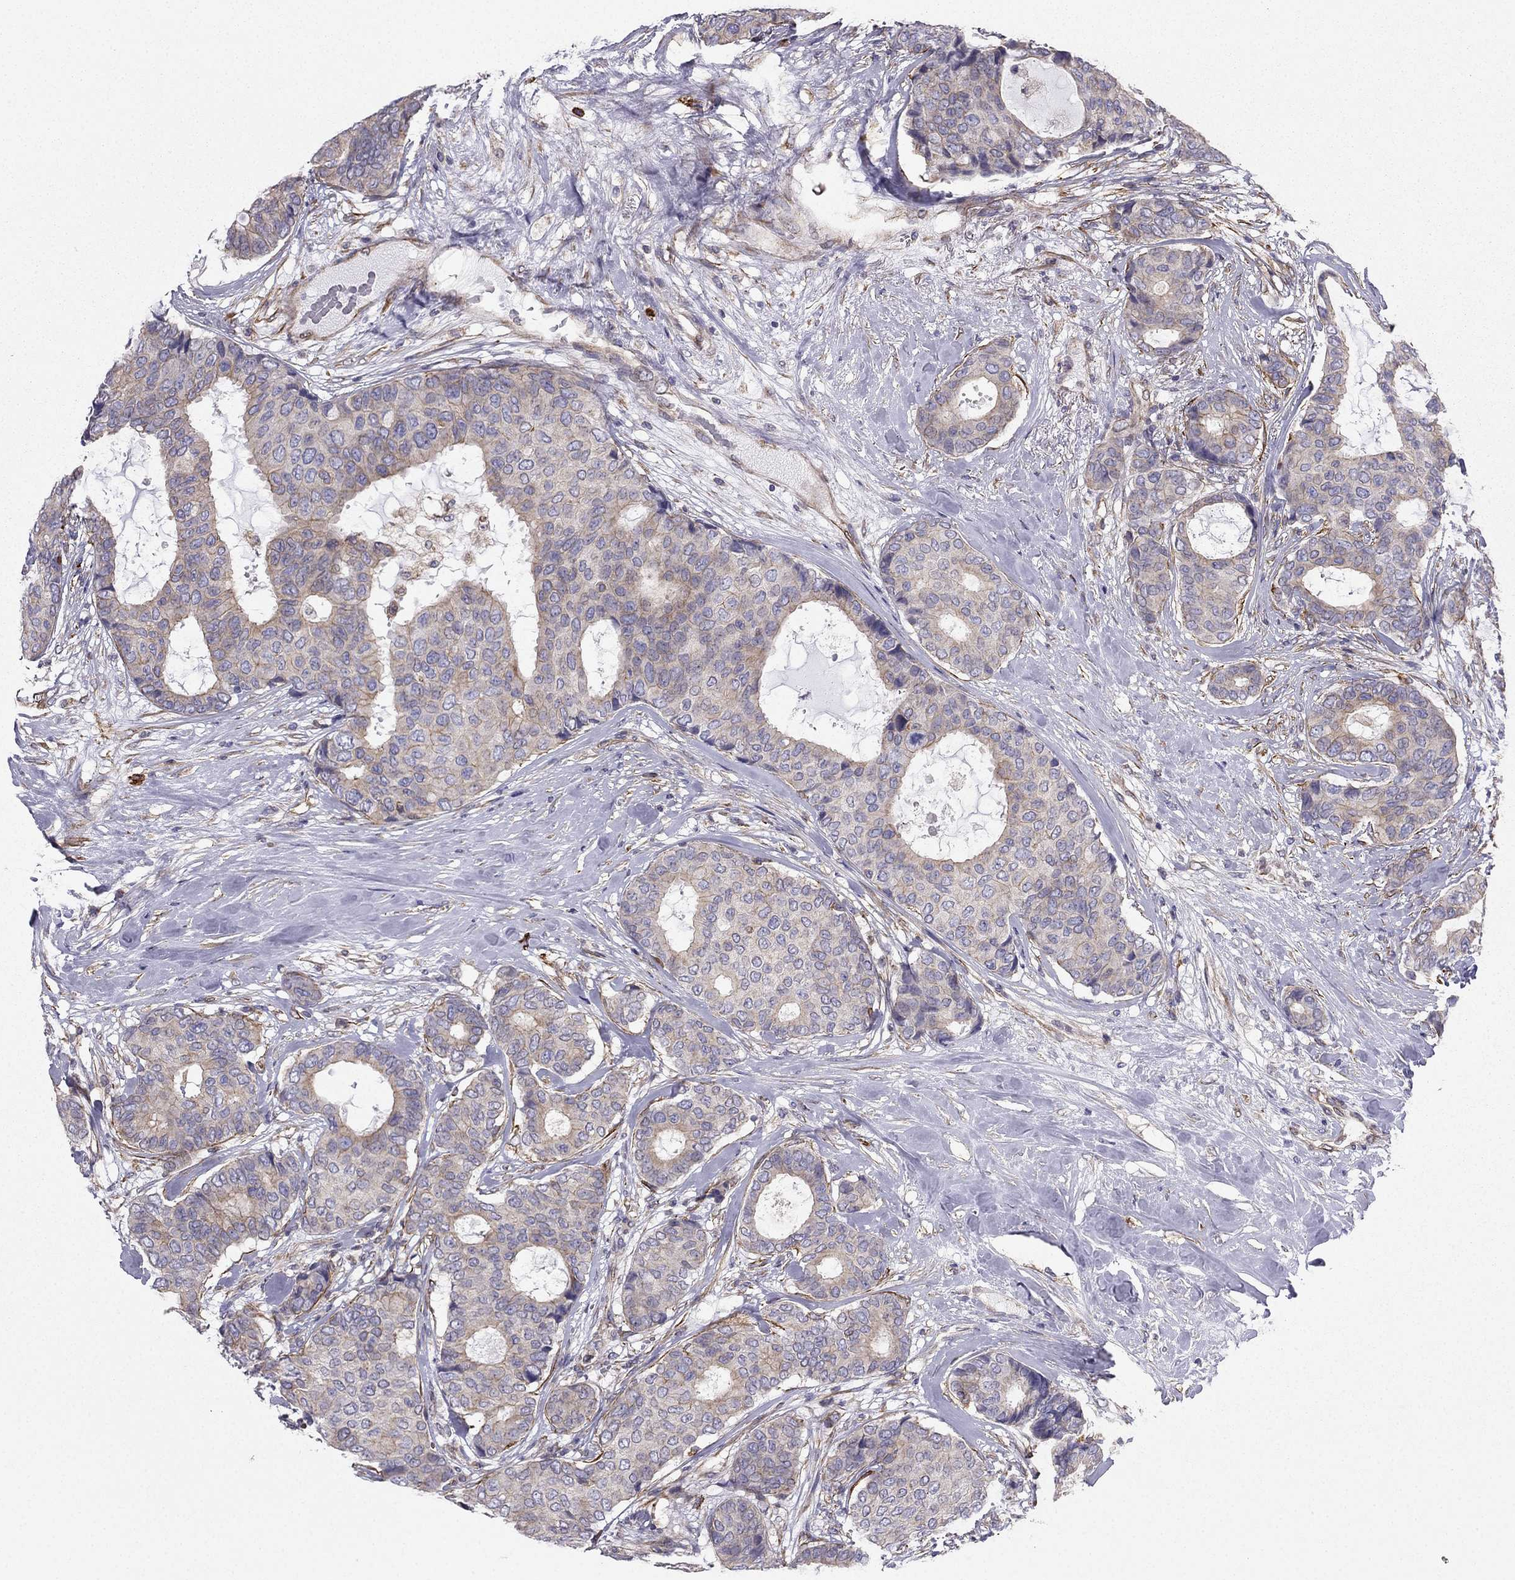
{"staining": {"intensity": "moderate", "quantity": "25%-75%", "location": "cytoplasmic/membranous"}, "tissue": "breast cancer", "cell_type": "Tumor cells", "image_type": "cancer", "snomed": [{"axis": "morphology", "description": "Duct carcinoma"}, {"axis": "topography", "description": "Breast"}], "caption": "This photomicrograph demonstrates intraductal carcinoma (breast) stained with IHC to label a protein in brown. The cytoplasmic/membranous of tumor cells show moderate positivity for the protein. Nuclei are counter-stained blue.", "gene": "ENOX1", "patient": {"sex": "female", "age": 75}}